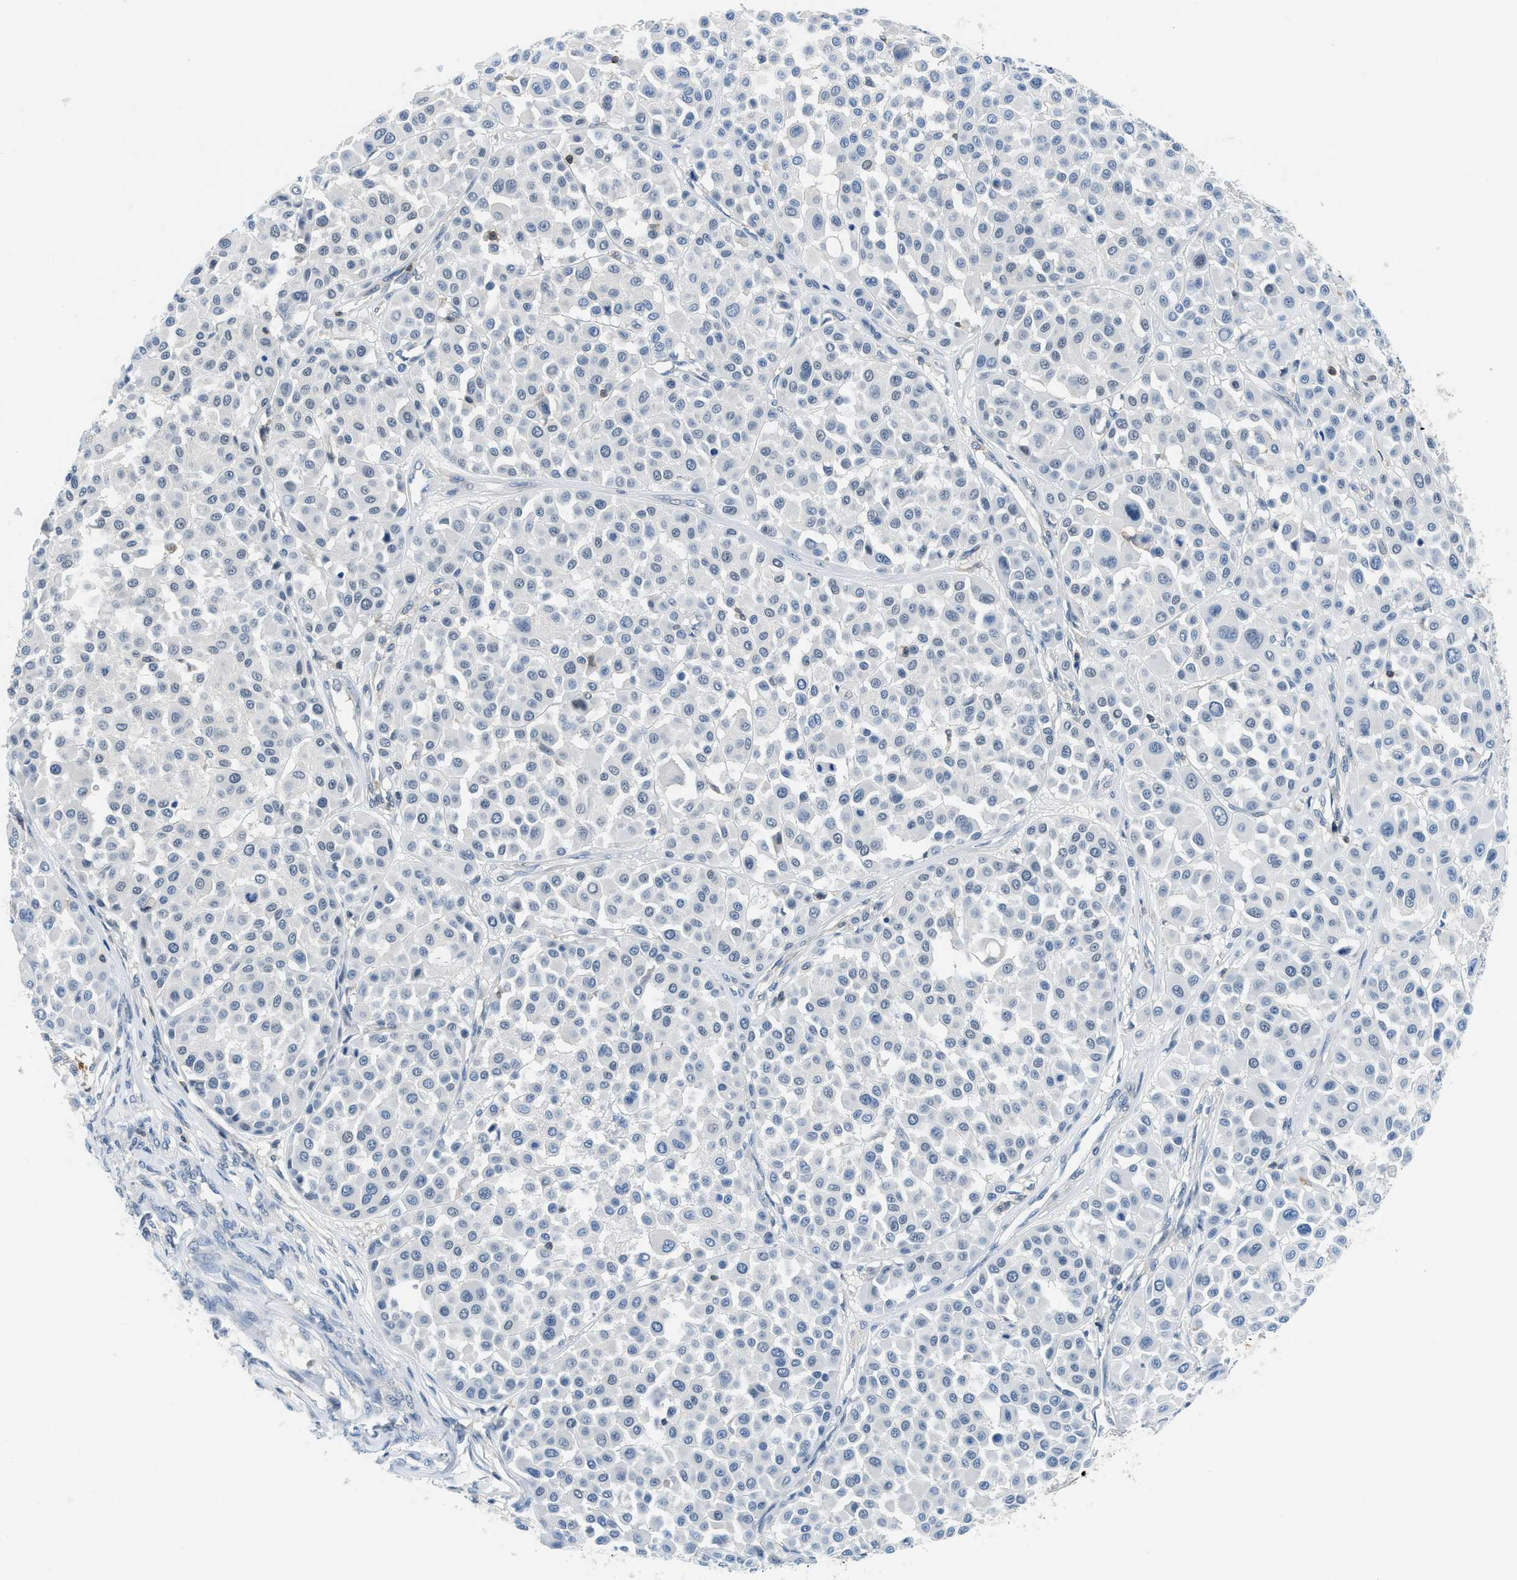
{"staining": {"intensity": "negative", "quantity": "none", "location": "none"}, "tissue": "melanoma", "cell_type": "Tumor cells", "image_type": "cancer", "snomed": [{"axis": "morphology", "description": "Malignant melanoma, Metastatic site"}, {"axis": "topography", "description": "Soft tissue"}], "caption": "Malignant melanoma (metastatic site) was stained to show a protein in brown. There is no significant staining in tumor cells.", "gene": "FAM151A", "patient": {"sex": "male", "age": 41}}